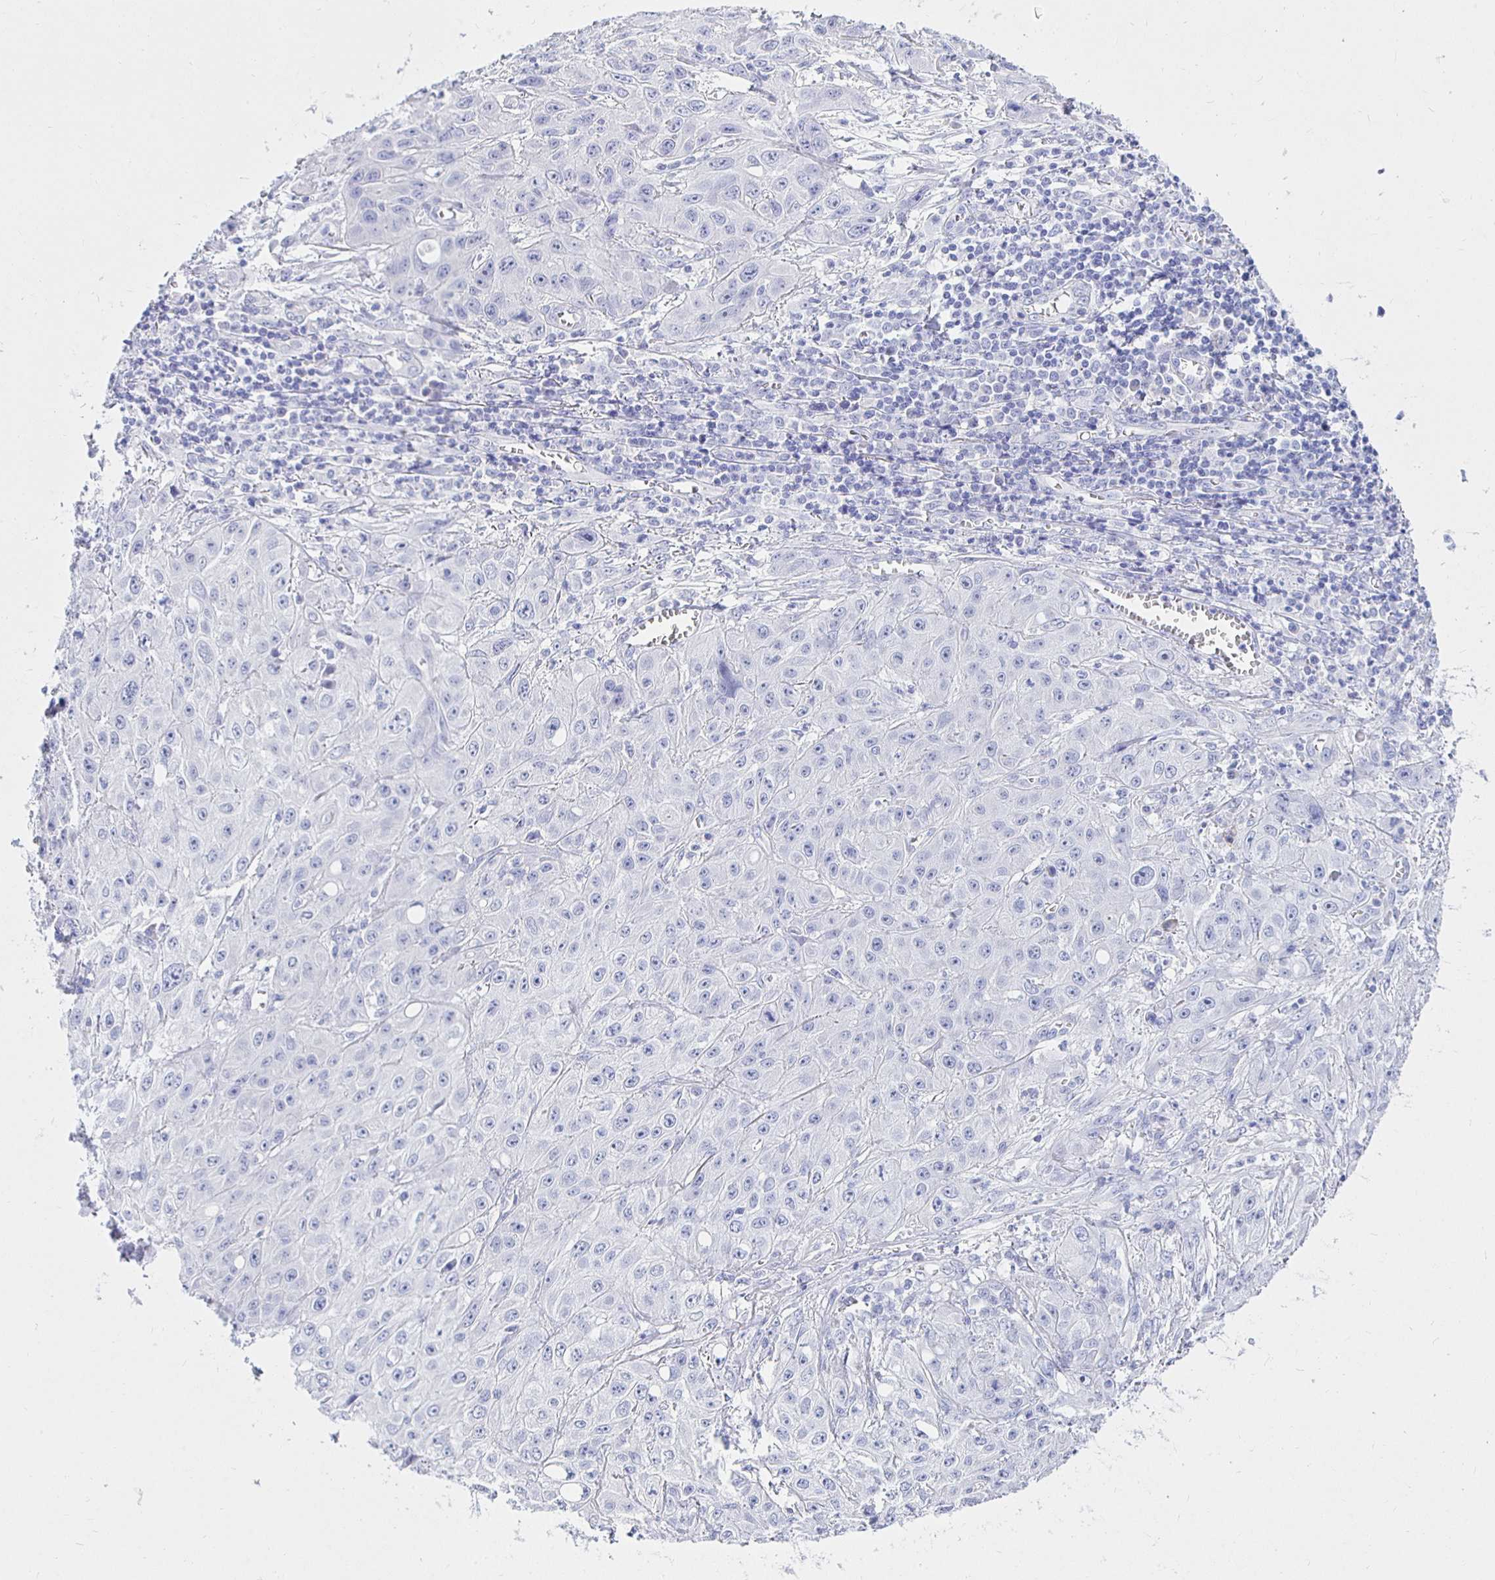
{"staining": {"intensity": "negative", "quantity": "none", "location": "none"}, "tissue": "skin cancer", "cell_type": "Tumor cells", "image_type": "cancer", "snomed": [{"axis": "morphology", "description": "Squamous cell carcinoma, NOS"}, {"axis": "topography", "description": "Skin"}, {"axis": "topography", "description": "Vulva"}], "caption": "Skin squamous cell carcinoma was stained to show a protein in brown. There is no significant positivity in tumor cells. (Stains: DAB IHC with hematoxylin counter stain, Microscopy: brightfield microscopy at high magnification).", "gene": "UMOD", "patient": {"sex": "female", "age": 71}}